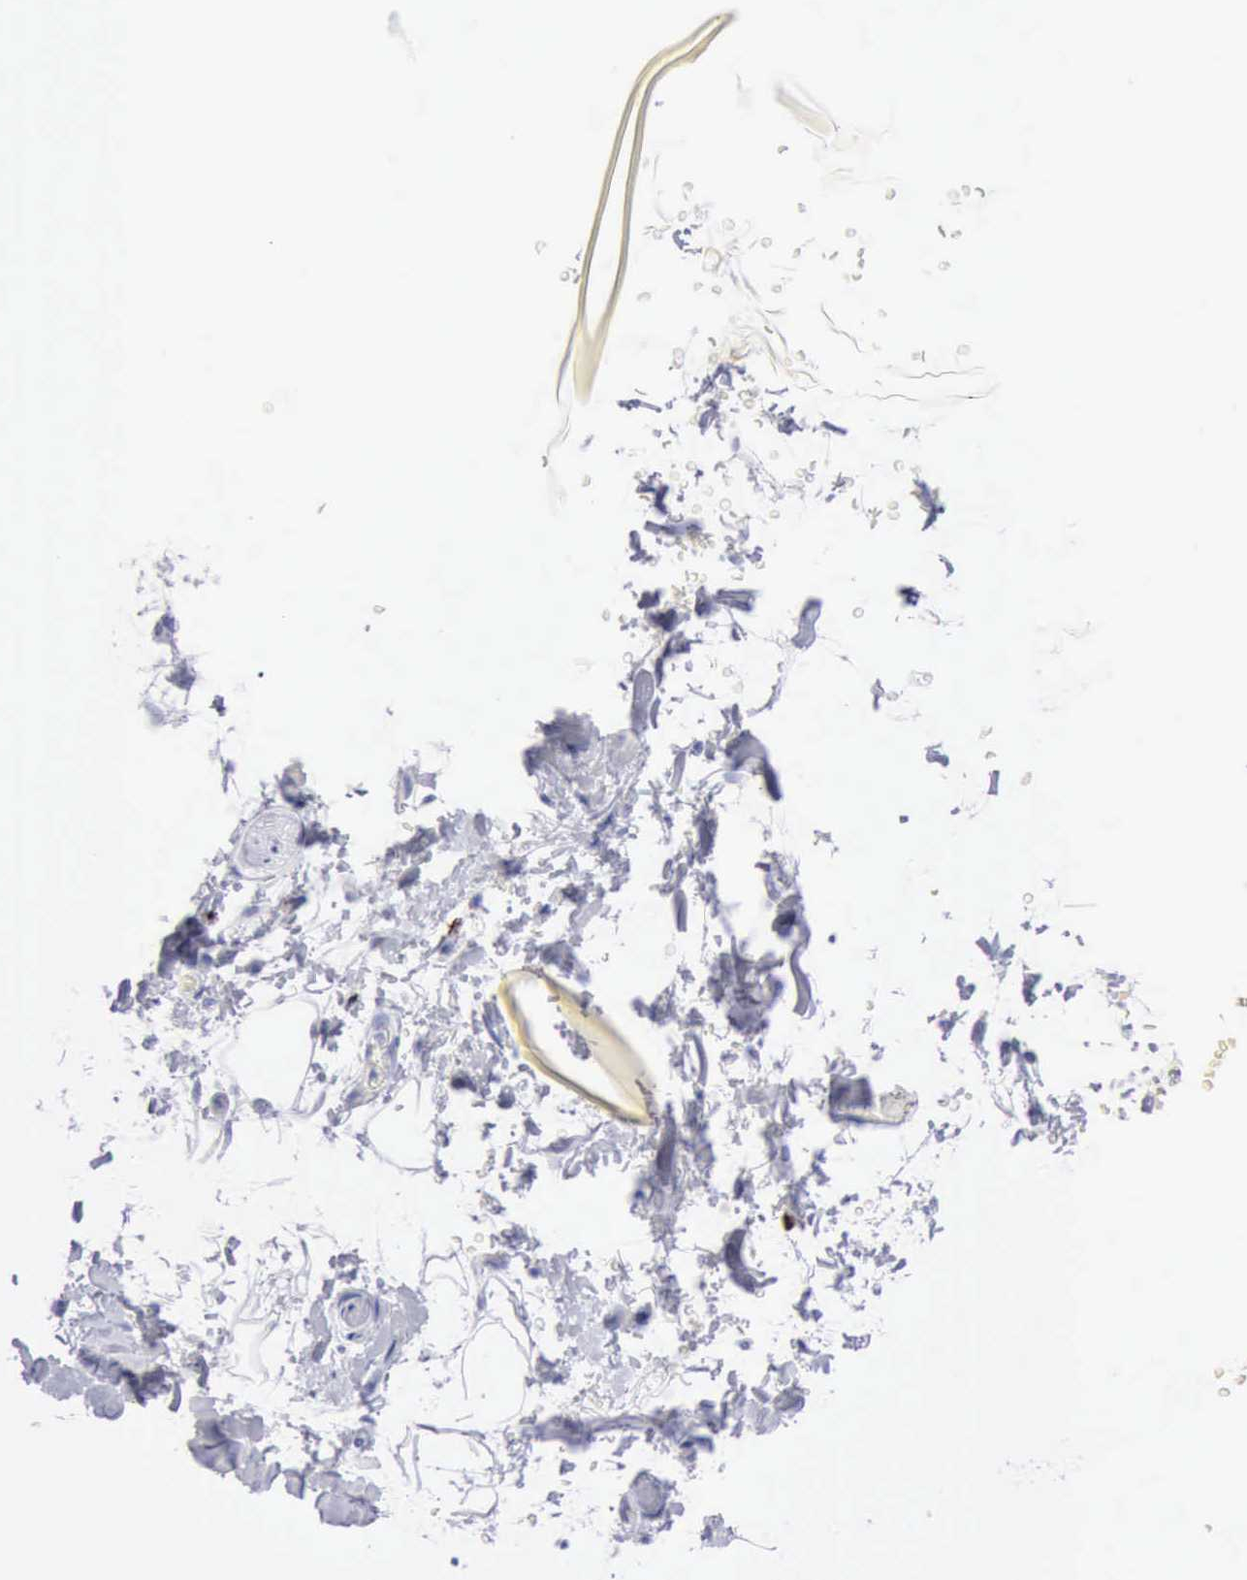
{"staining": {"intensity": "negative", "quantity": "none", "location": "none"}, "tissue": "adipose tissue", "cell_type": "Adipocytes", "image_type": "normal", "snomed": [{"axis": "morphology", "description": "Normal tissue, NOS"}, {"axis": "topography", "description": "Soft tissue"}], "caption": "DAB (3,3'-diaminobenzidine) immunohistochemical staining of unremarkable adipose tissue shows no significant expression in adipocytes. (DAB (3,3'-diaminobenzidine) IHC visualized using brightfield microscopy, high magnification).", "gene": "GZMB", "patient": {"sex": "male", "age": 72}}